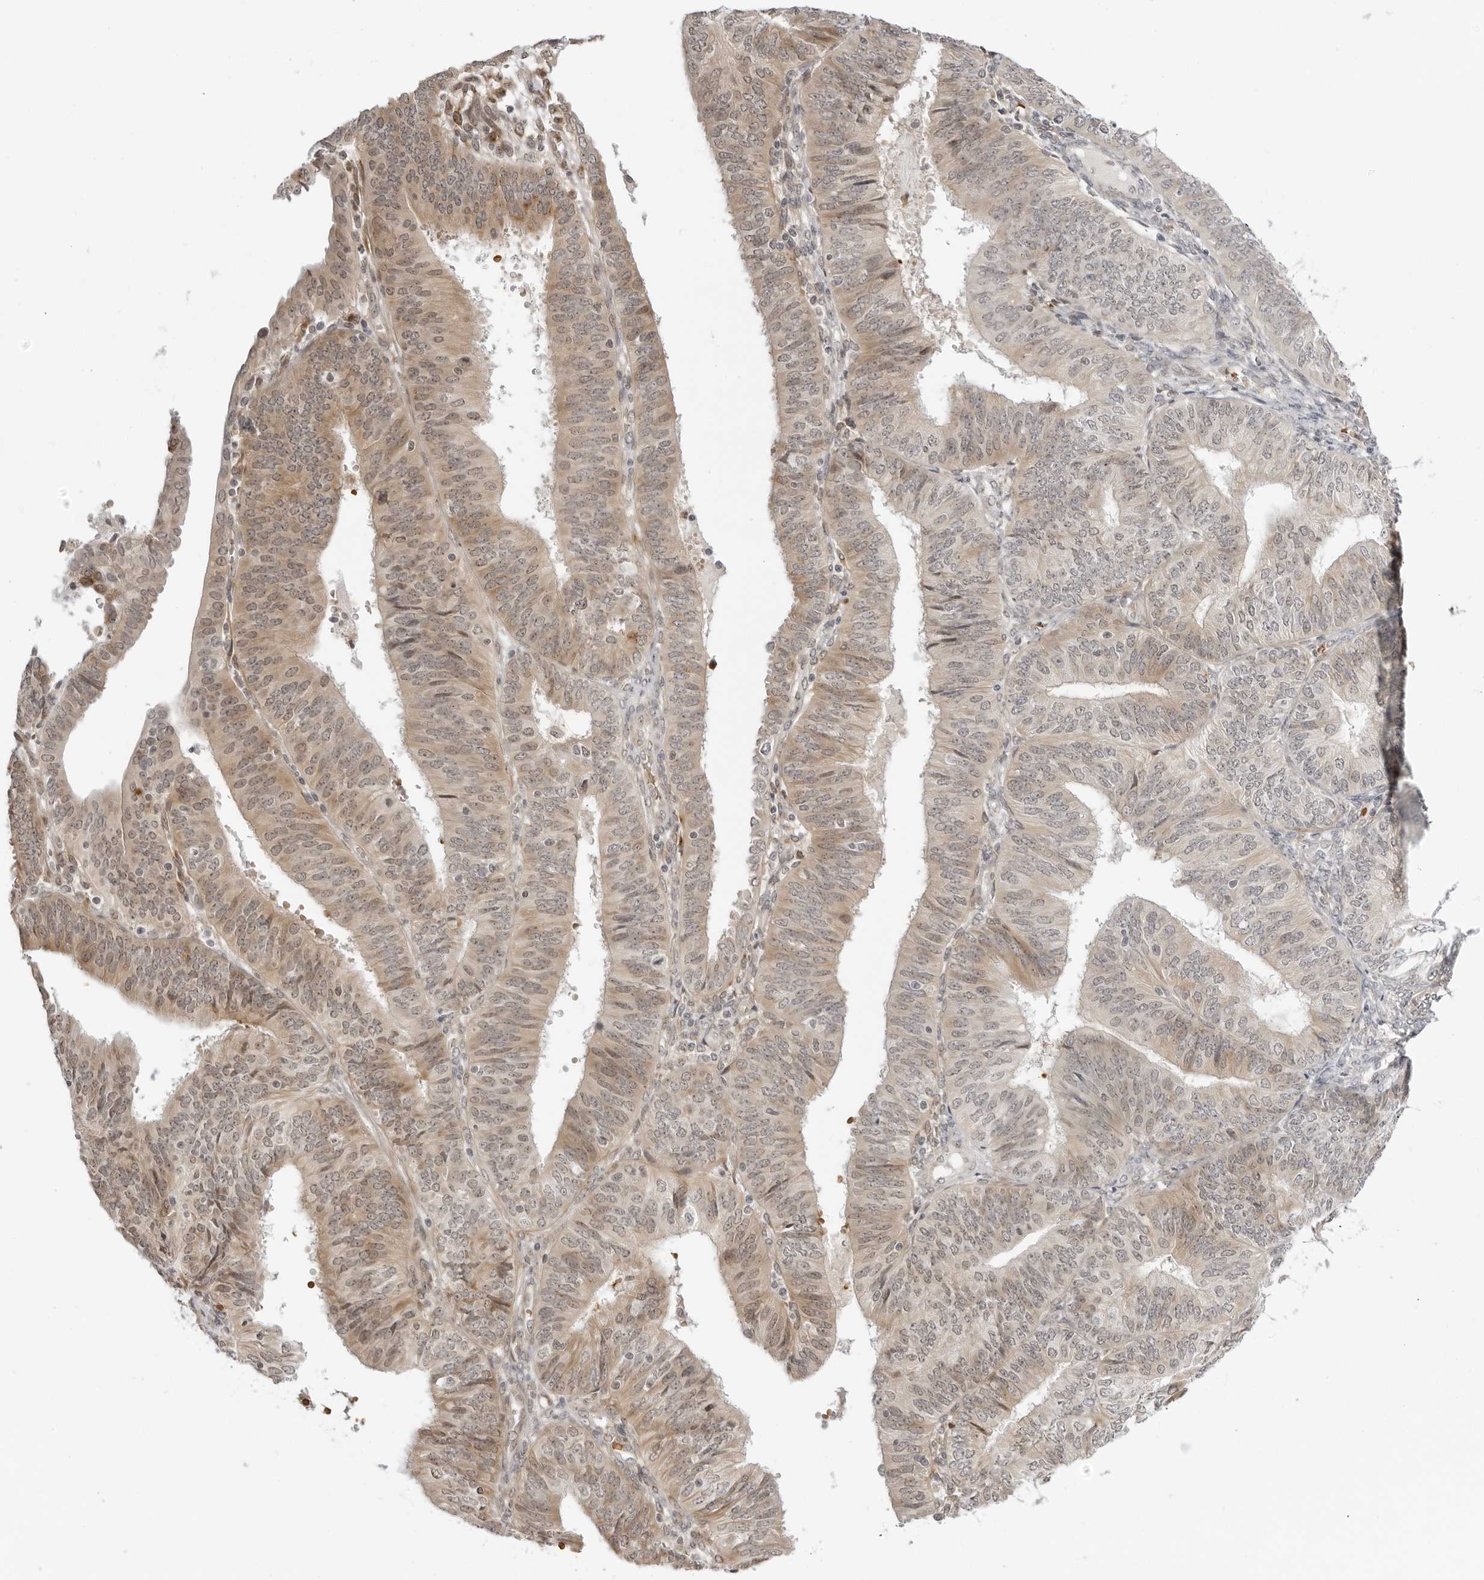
{"staining": {"intensity": "weak", "quantity": ">75%", "location": "cytoplasmic/membranous,nuclear"}, "tissue": "endometrial cancer", "cell_type": "Tumor cells", "image_type": "cancer", "snomed": [{"axis": "morphology", "description": "Adenocarcinoma, NOS"}, {"axis": "topography", "description": "Endometrium"}], "caption": "Immunohistochemistry staining of adenocarcinoma (endometrial), which exhibits low levels of weak cytoplasmic/membranous and nuclear staining in about >75% of tumor cells indicating weak cytoplasmic/membranous and nuclear protein staining. The staining was performed using DAB (3,3'-diaminobenzidine) (brown) for protein detection and nuclei were counterstained in hematoxylin (blue).", "gene": "SUGCT", "patient": {"sex": "female", "age": 58}}